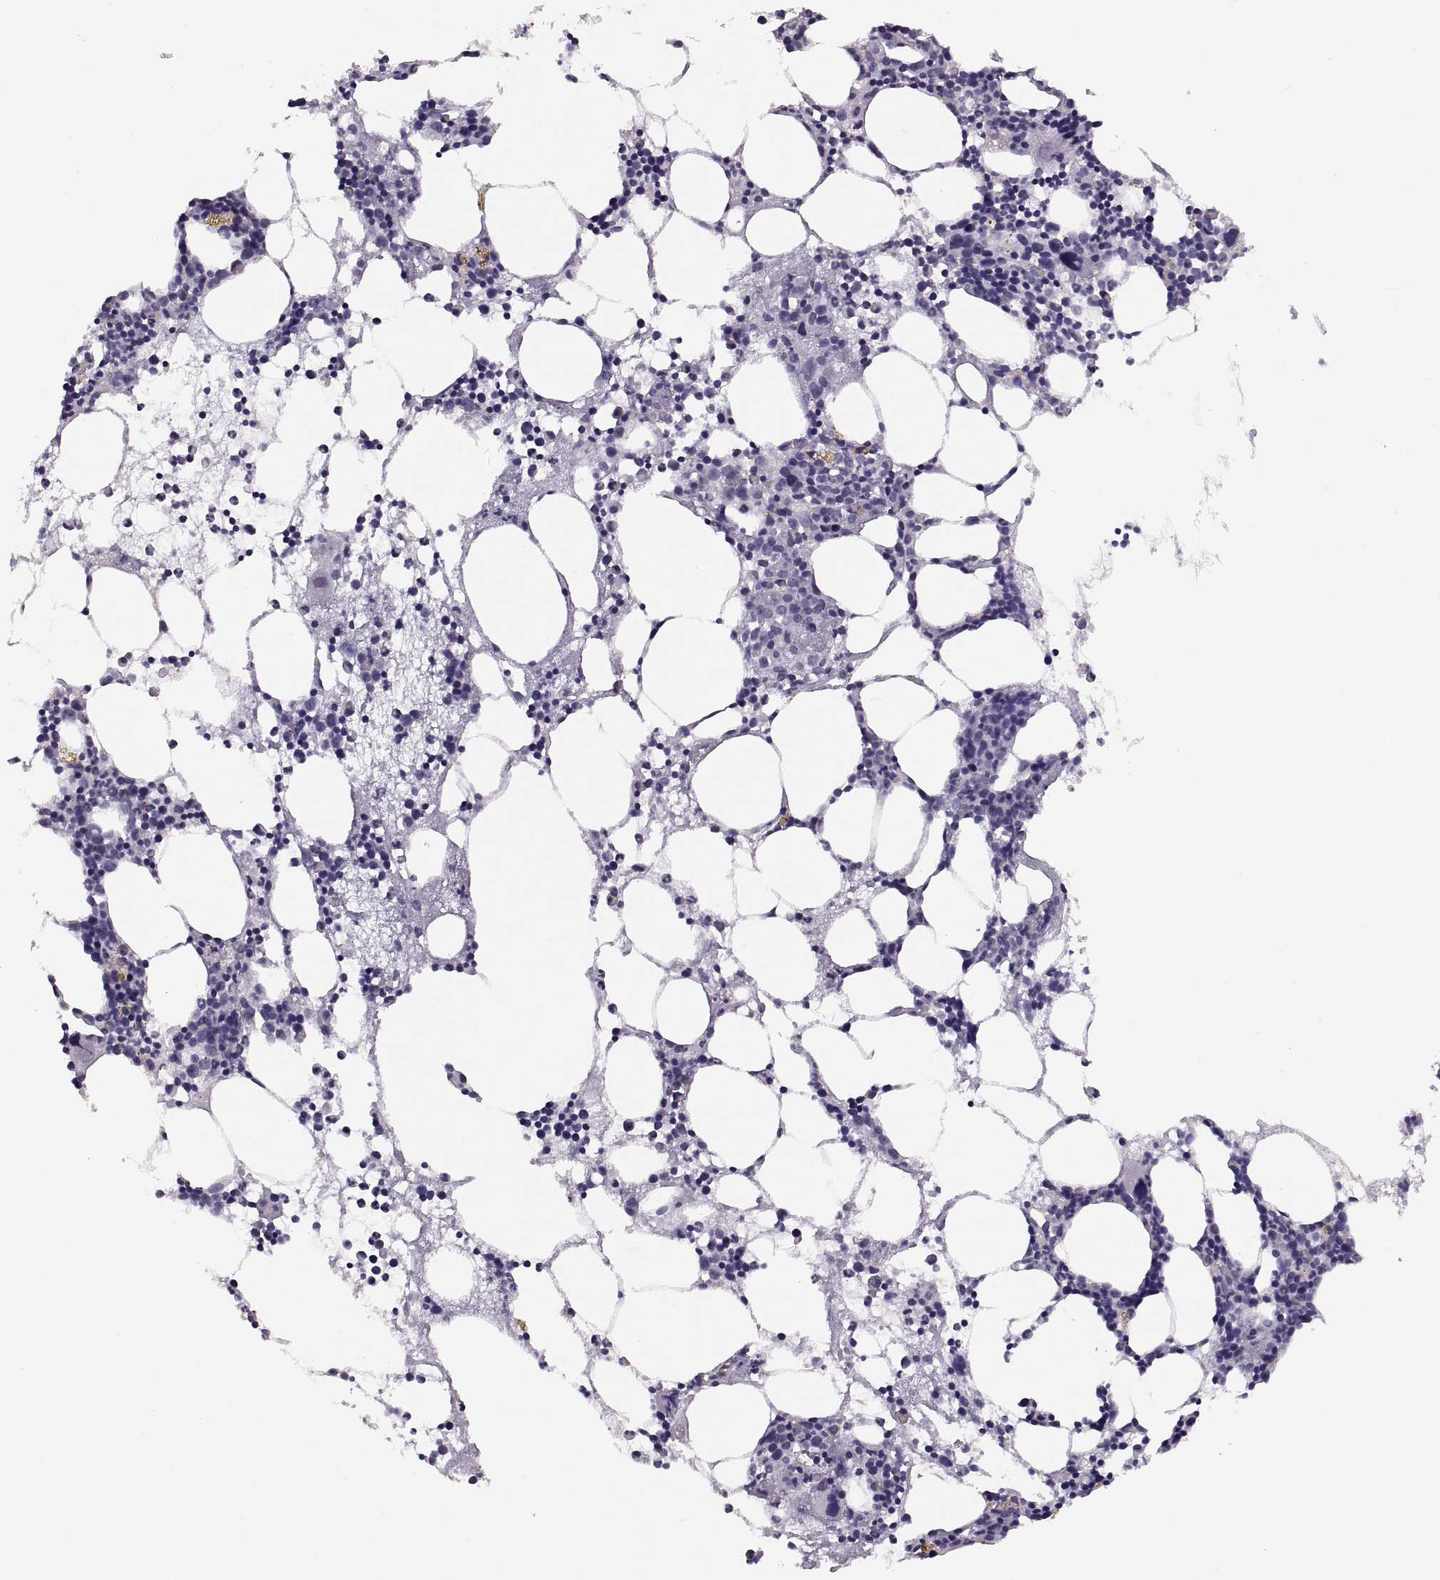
{"staining": {"intensity": "negative", "quantity": "none", "location": "none"}, "tissue": "bone marrow", "cell_type": "Hematopoietic cells", "image_type": "normal", "snomed": [{"axis": "morphology", "description": "Normal tissue, NOS"}, {"axis": "topography", "description": "Bone marrow"}], "caption": "Immunohistochemistry image of benign bone marrow: human bone marrow stained with DAB (3,3'-diaminobenzidine) exhibits no significant protein expression in hematopoietic cells.", "gene": "ADH6", "patient": {"sex": "male", "age": 54}}